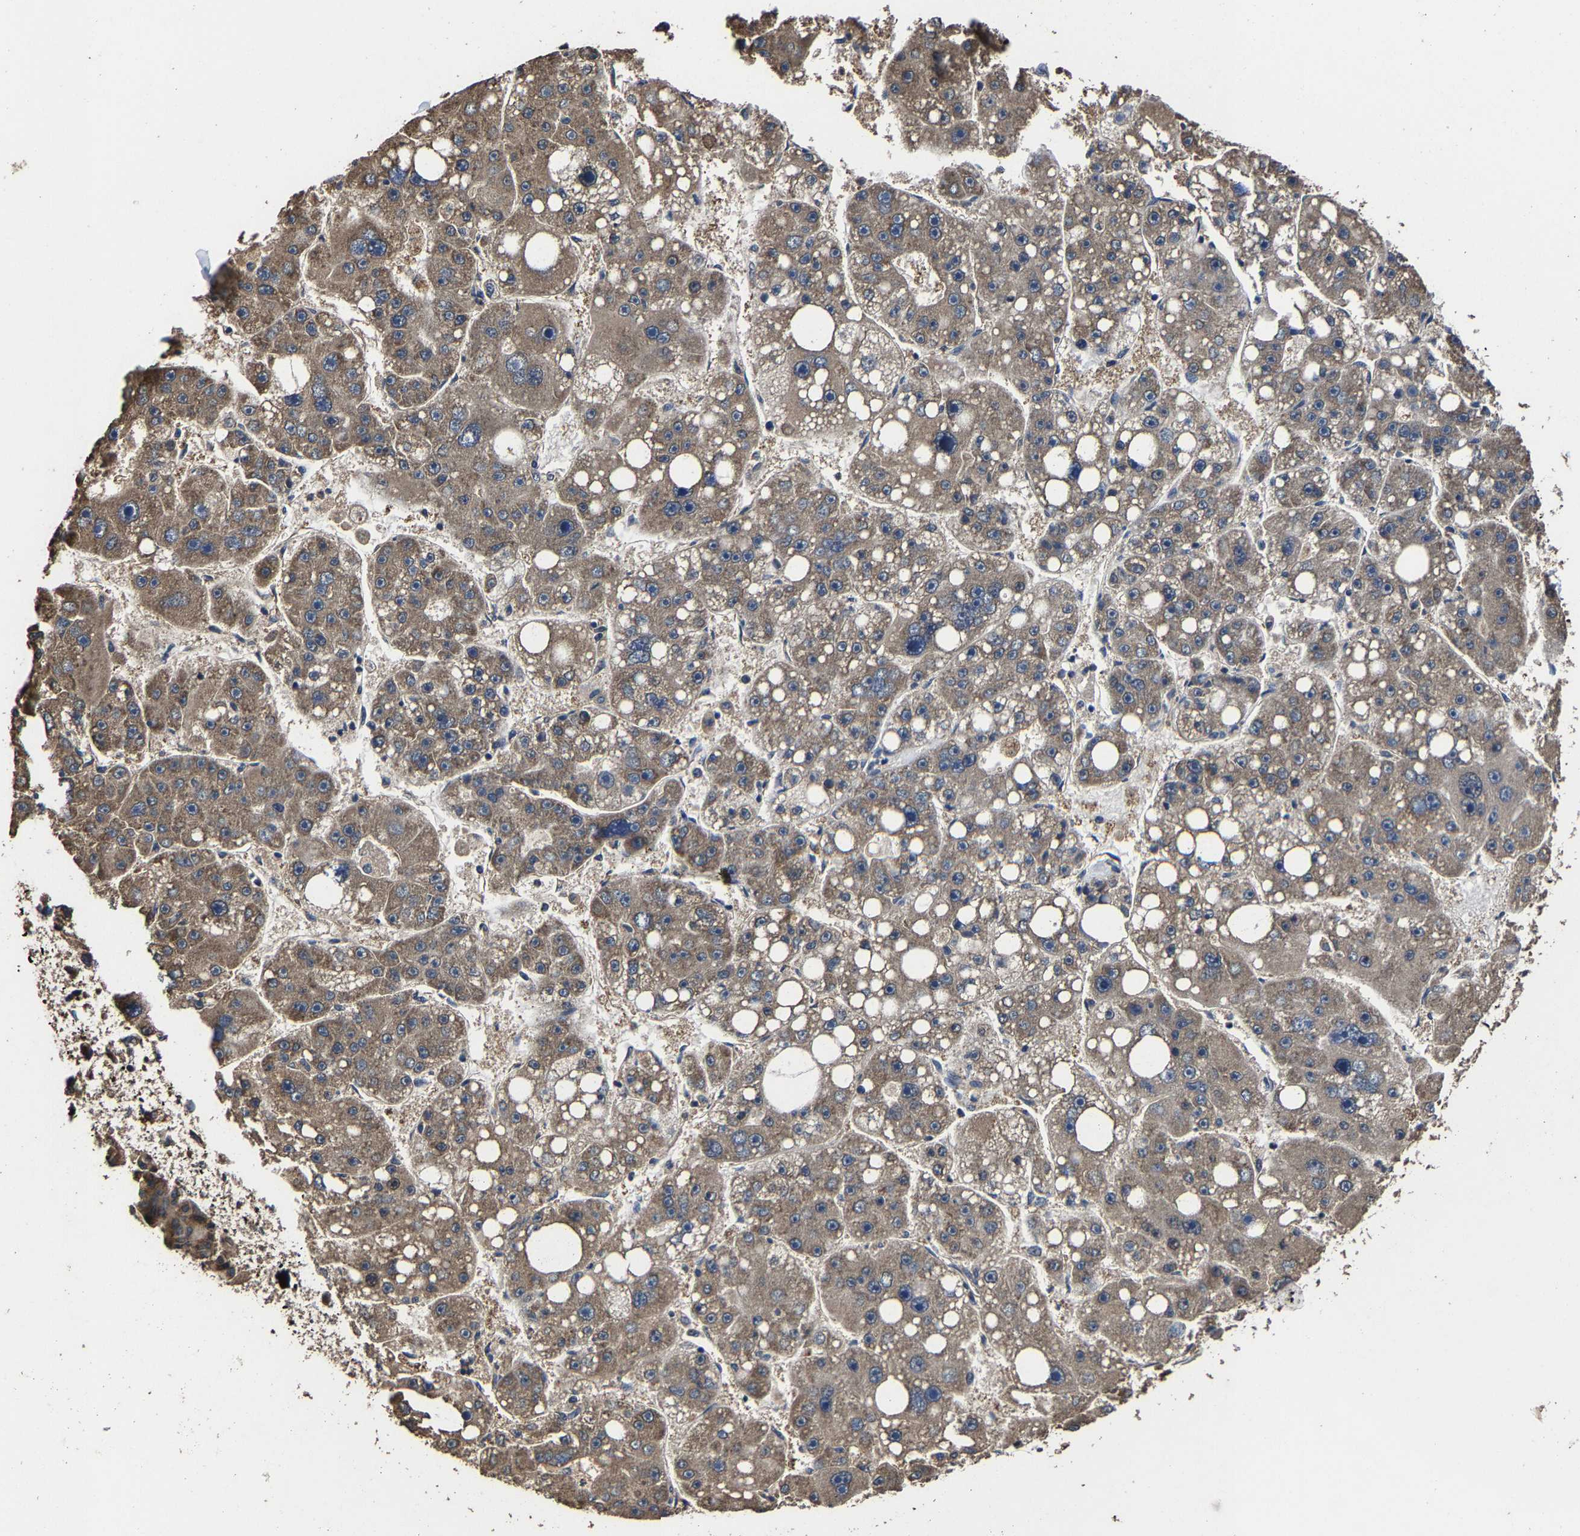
{"staining": {"intensity": "moderate", "quantity": ">75%", "location": "cytoplasmic/membranous"}, "tissue": "liver cancer", "cell_type": "Tumor cells", "image_type": "cancer", "snomed": [{"axis": "morphology", "description": "Cholangiocarcinoma"}, {"axis": "topography", "description": "Liver"}], "caption": "Human liver cholangiocarcinoma stained with a brown dye shows moderate cytoplasmic/membranous positive positivity in approximately >75% of tumor cells.", "gene": "EBAG9", "patient": {"sex": "male", "age": 50}}